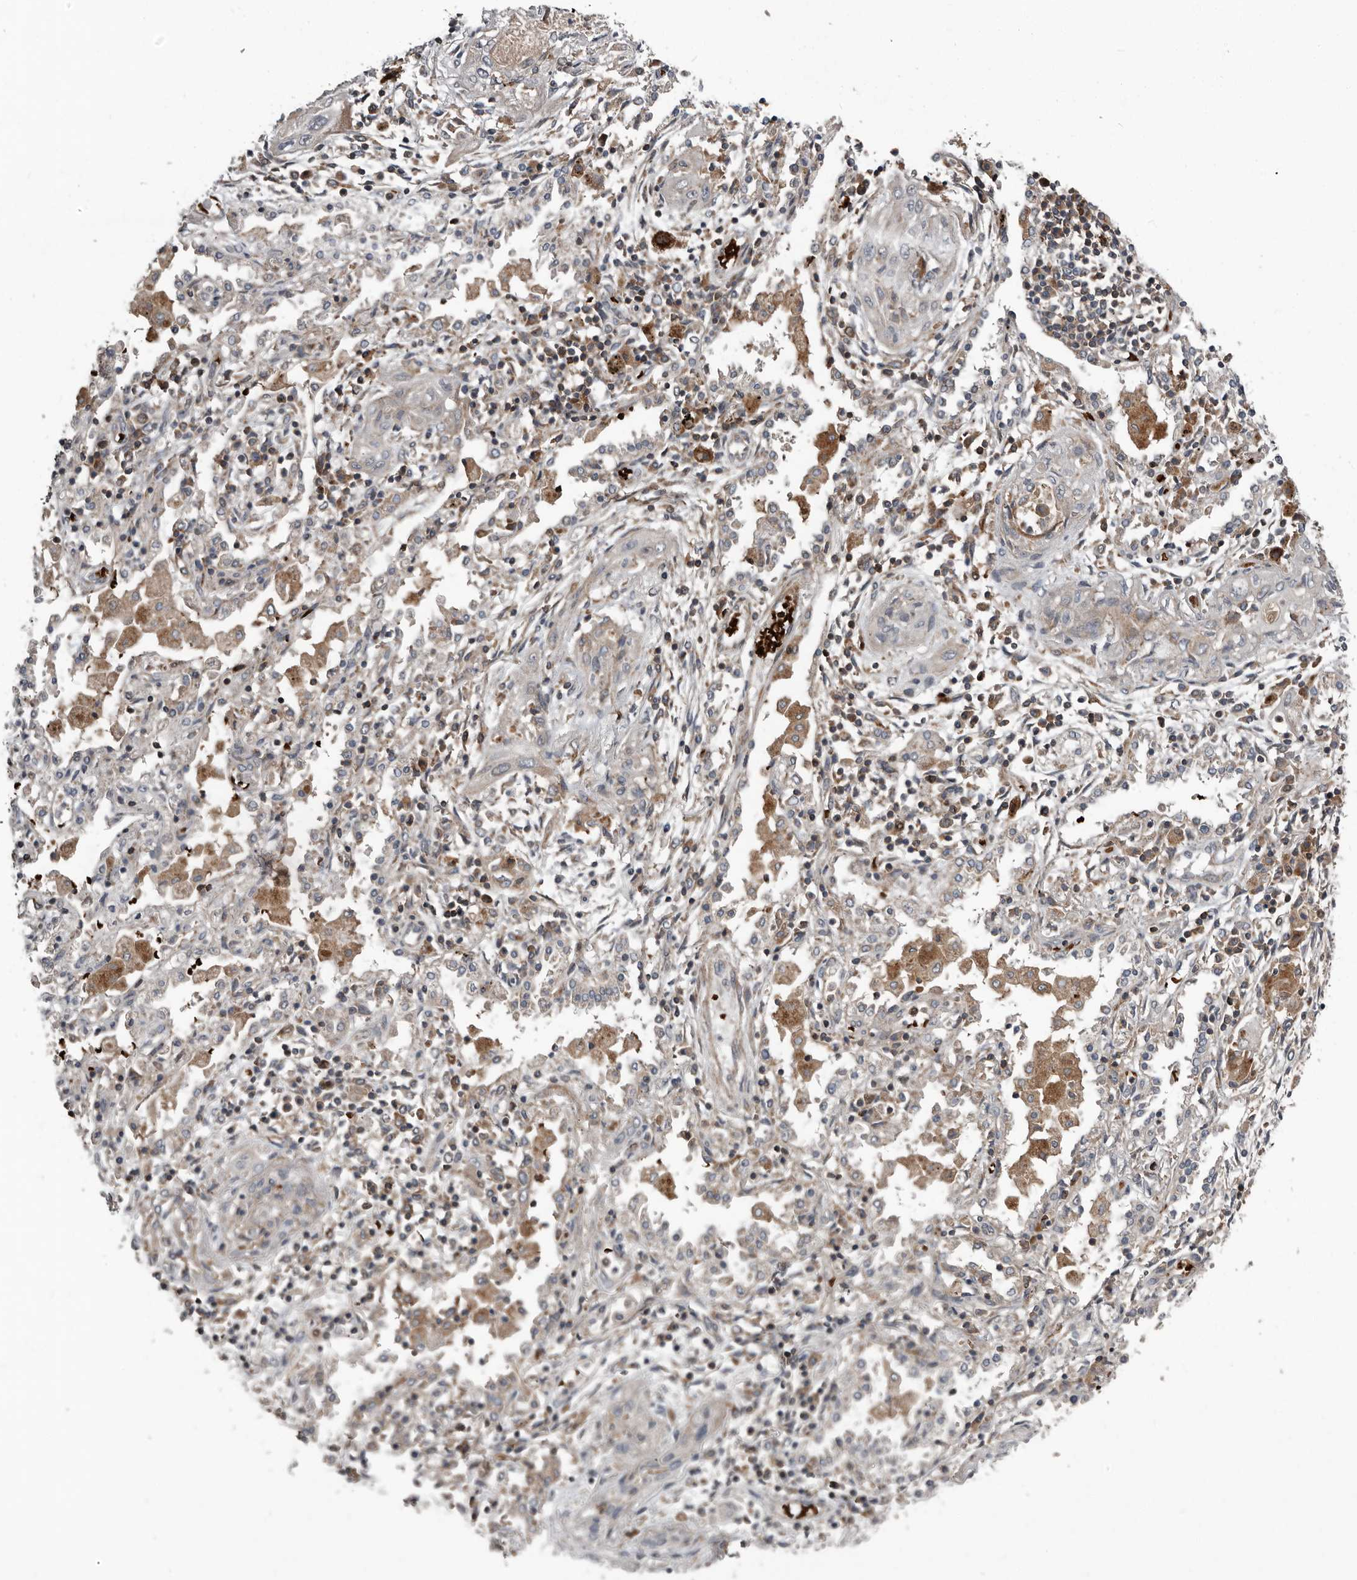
{"staining": {"intensity": "negative", "quantity": "none", "location": "none"}, "tissue": "lung cancer", "cell_type": "Tumor cells", "image_type": "cancer", "snomed": [{"axis": "morphology", "description": "Squamous cell carcinoma, NOS"}, {"axis": "topography", "description": "Lung"}], "caption": "IHC photomicrograph of neoplastic tissue: lung squamous cell carcinoma stained with DAB (3,3'-diaminobenzidine) reveals no significant protein positivity in tumor cells.", "gene": "FBXO31", "patient": {"sex": "female", "age": 47}}